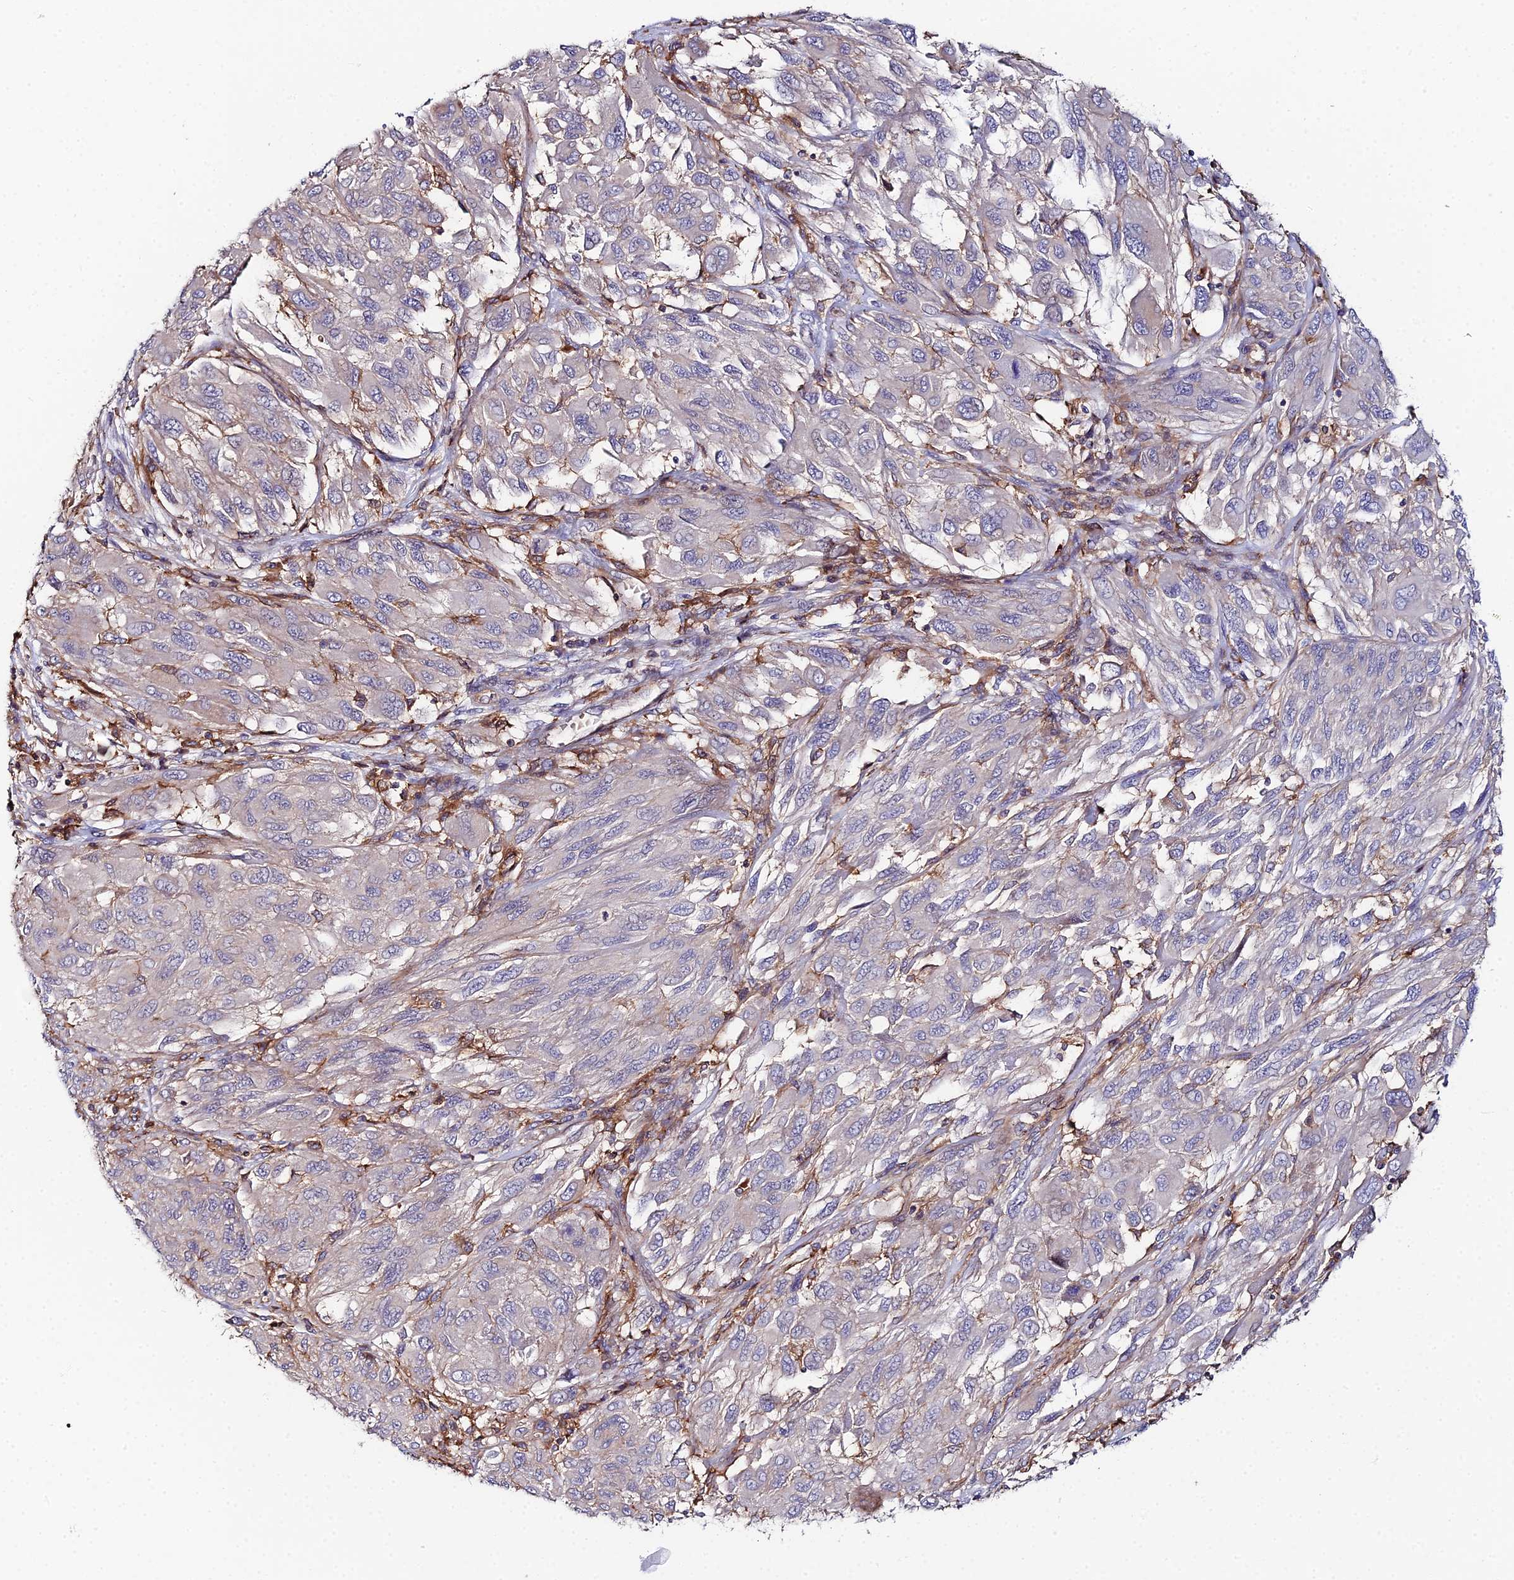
{"staining": {"intensity": "negative", "quantity": "none", "location": "none"}, "tissue": "melanoma", "cell_type": "Tumor cells", "image_type": "cancer", "snomed": [{"axis": "morphology", "description": "Malignant melanoma, NOS"}, {"axis": "topography", "description": "Skin"}], "caption": "Immunohistochemistry (IHC) histopathology image of human melanoma stained for a protein (brown), which displays no positivity in tumor cells.", "gene": "GNG5B", "patient": {"sex": "female", "age": 91}}